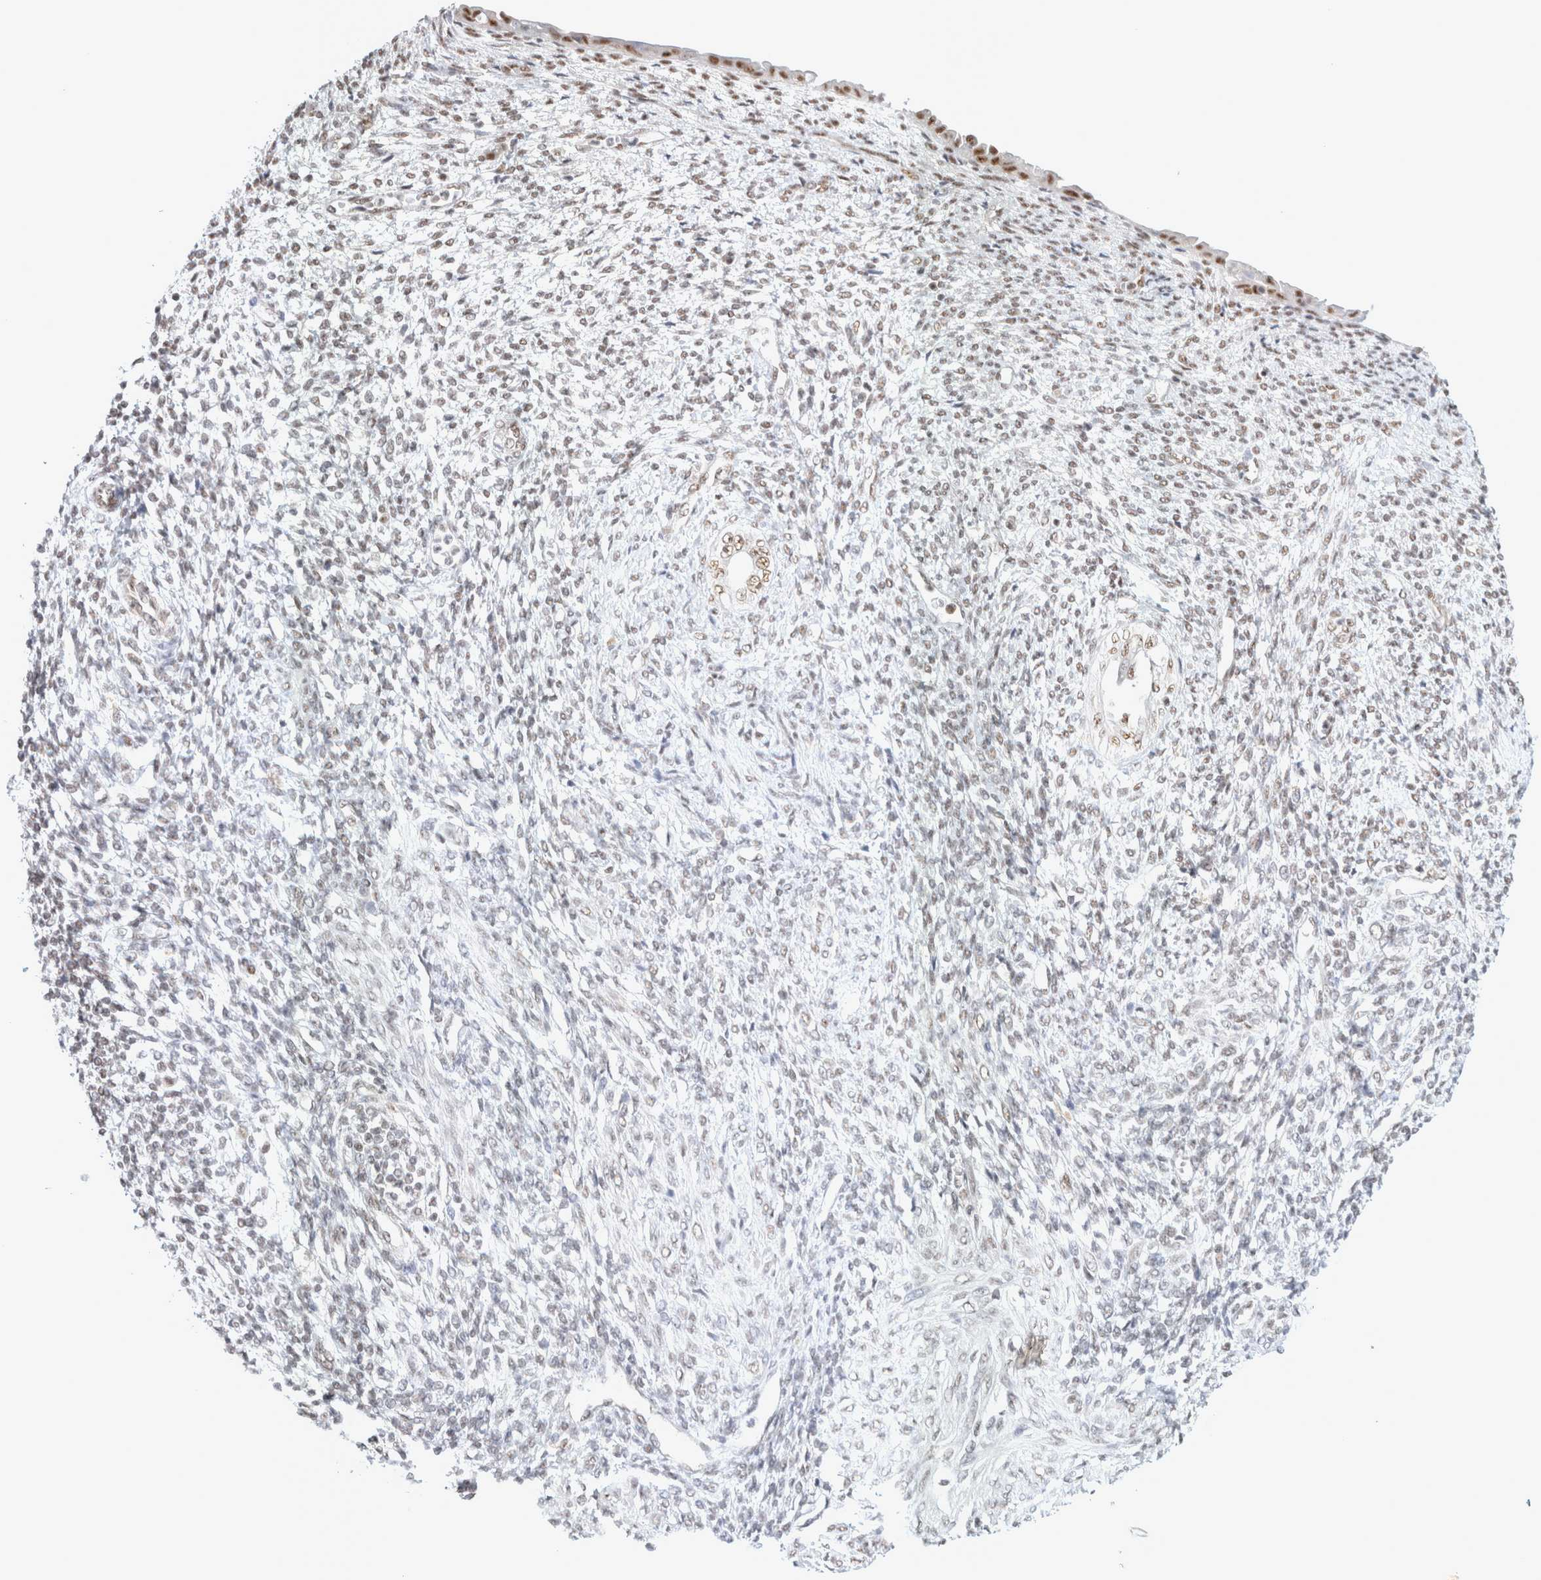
{"staining": {"intensity": "negative", "quantity": "none", "location": "none"}, "tissue": "endometrium", "cell_type": "Cells in endometrial stroma", "image_type": "normal", "snomed": [{"axis": "morphology", "description": "Normal tissue, NOS"}, {"axis": "topography", "description": "Endometrium"}], "caption": "Immunohistochemistry micrograph of benign endometrium stained for a protein (brown), which shows no positivity in cells in endometrial stroma.", "gene": "TRMT12", "patient": {"sex": "female", "age": 66}}